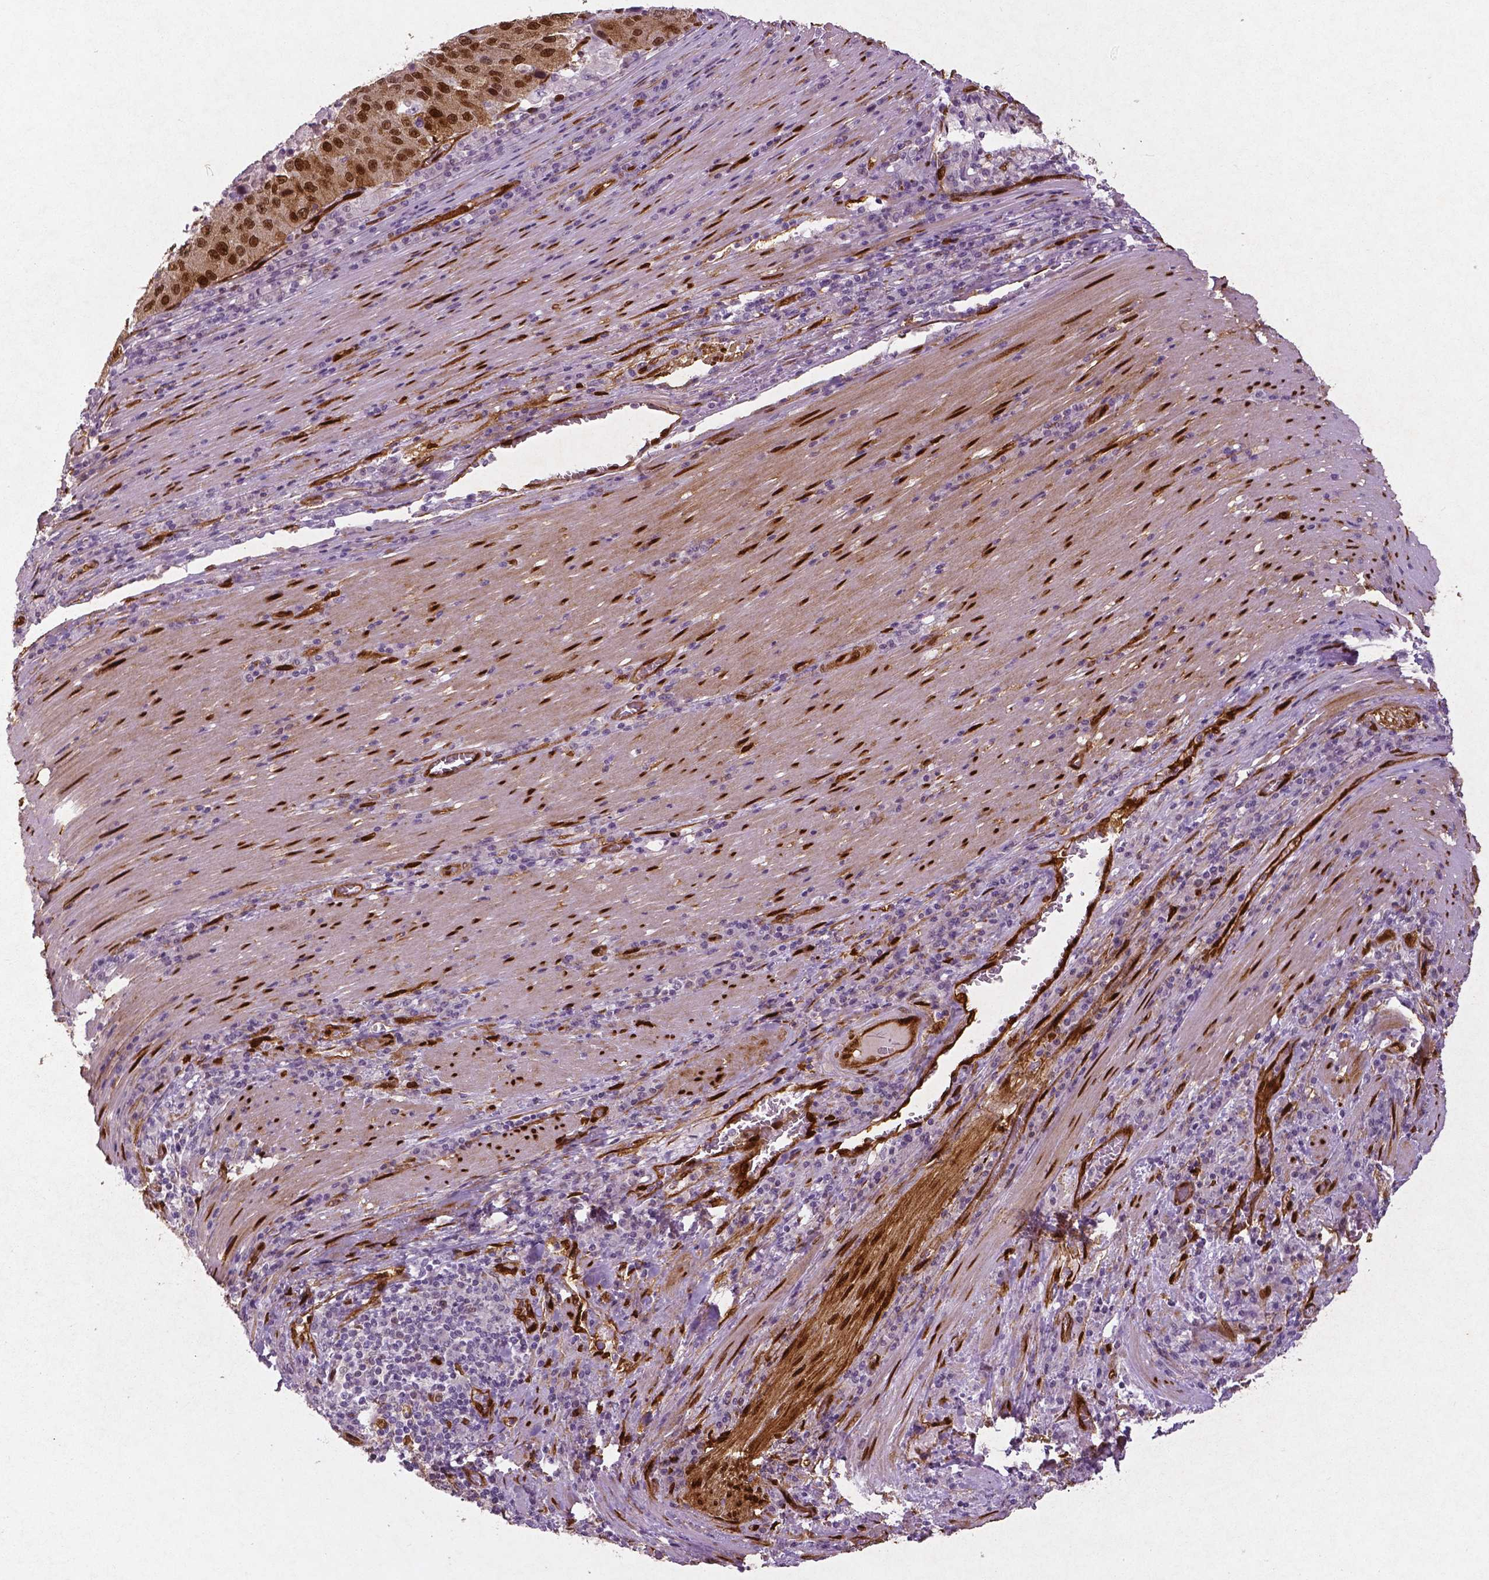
{"staining": {"intensity": "moderate", "quantity": ">75%", "location": "cytoplasmic/membranous,nuclear"}, "tissue": "stomach cancer", "cell_type": "Tumor cells", "image_type": "cancer", "snomed": [{"axis": "morphology", "description": "Adenocarcinoma, NOS"}, {"axis": "topography", "description": "Stomach"}], "caption": "Human stomach adenocarcinoma stained with a brown dye displays moderate cytoplasmic/membranous and nuclear positive positivity in approximately >75% of tumor cells.", "gene": "WWTR1", "patient": {"sex": "male", "age": 71}}